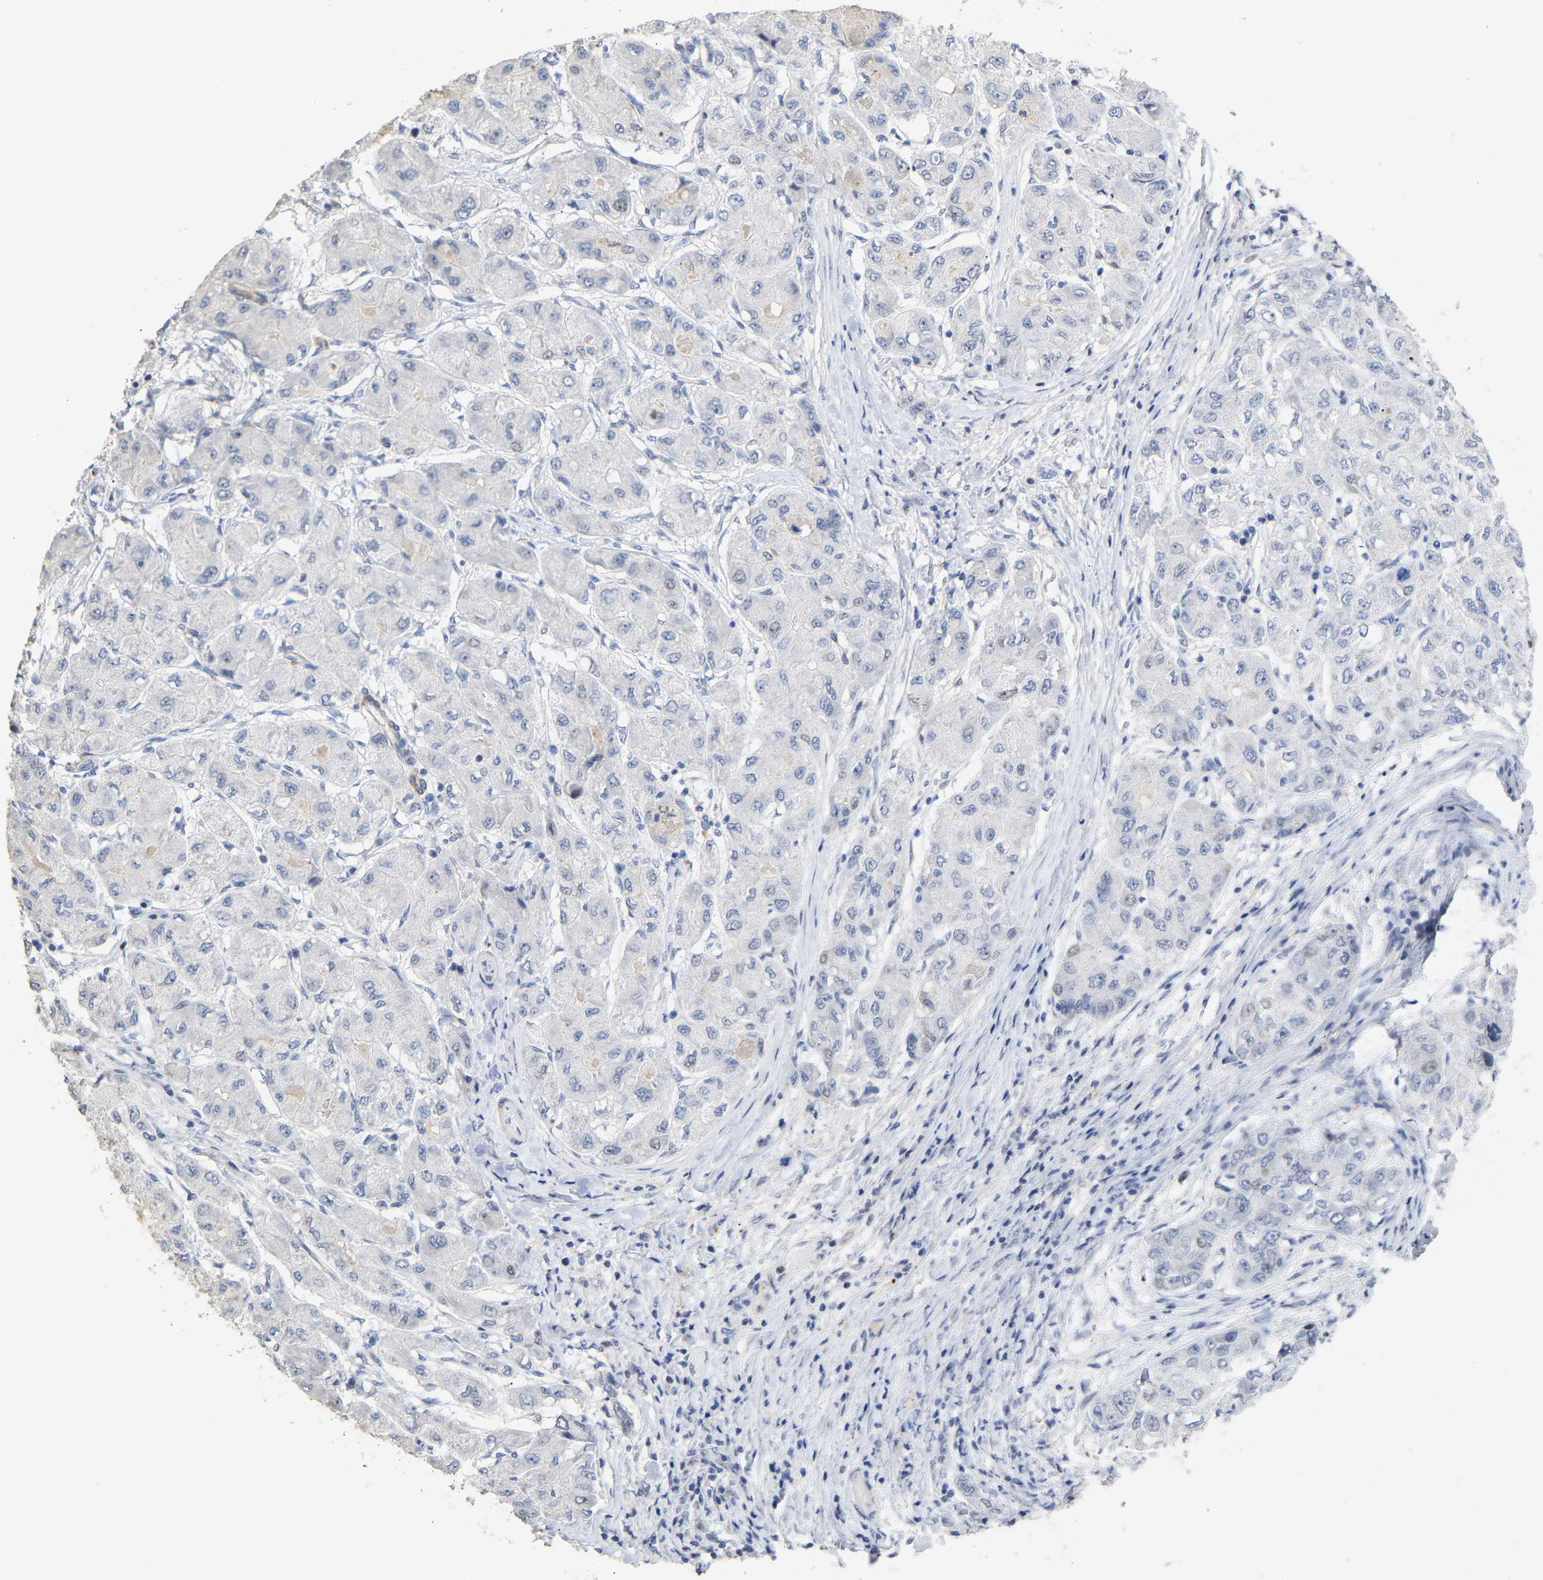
{"staining": {"intensity": "negative", "quantity": "none", "location": "none"}, "tissue": "liver cancer", "cell_type": "Tumor cells", "image_type": "cancer", "snomed": [{"axis": "morphology", "description": "Carcinoma, Hepatocellular, NOS"}, {"axis": "topography", "description": "Liver"}], "caption": "The immunohistochemistry (IHC) histopathology image has no significant positivity in tumor cells of liver cancer (hepatocellular carcinoma) tissue.", "gene": "AMPH", "patient": {"sex": "male", "age": 80}}